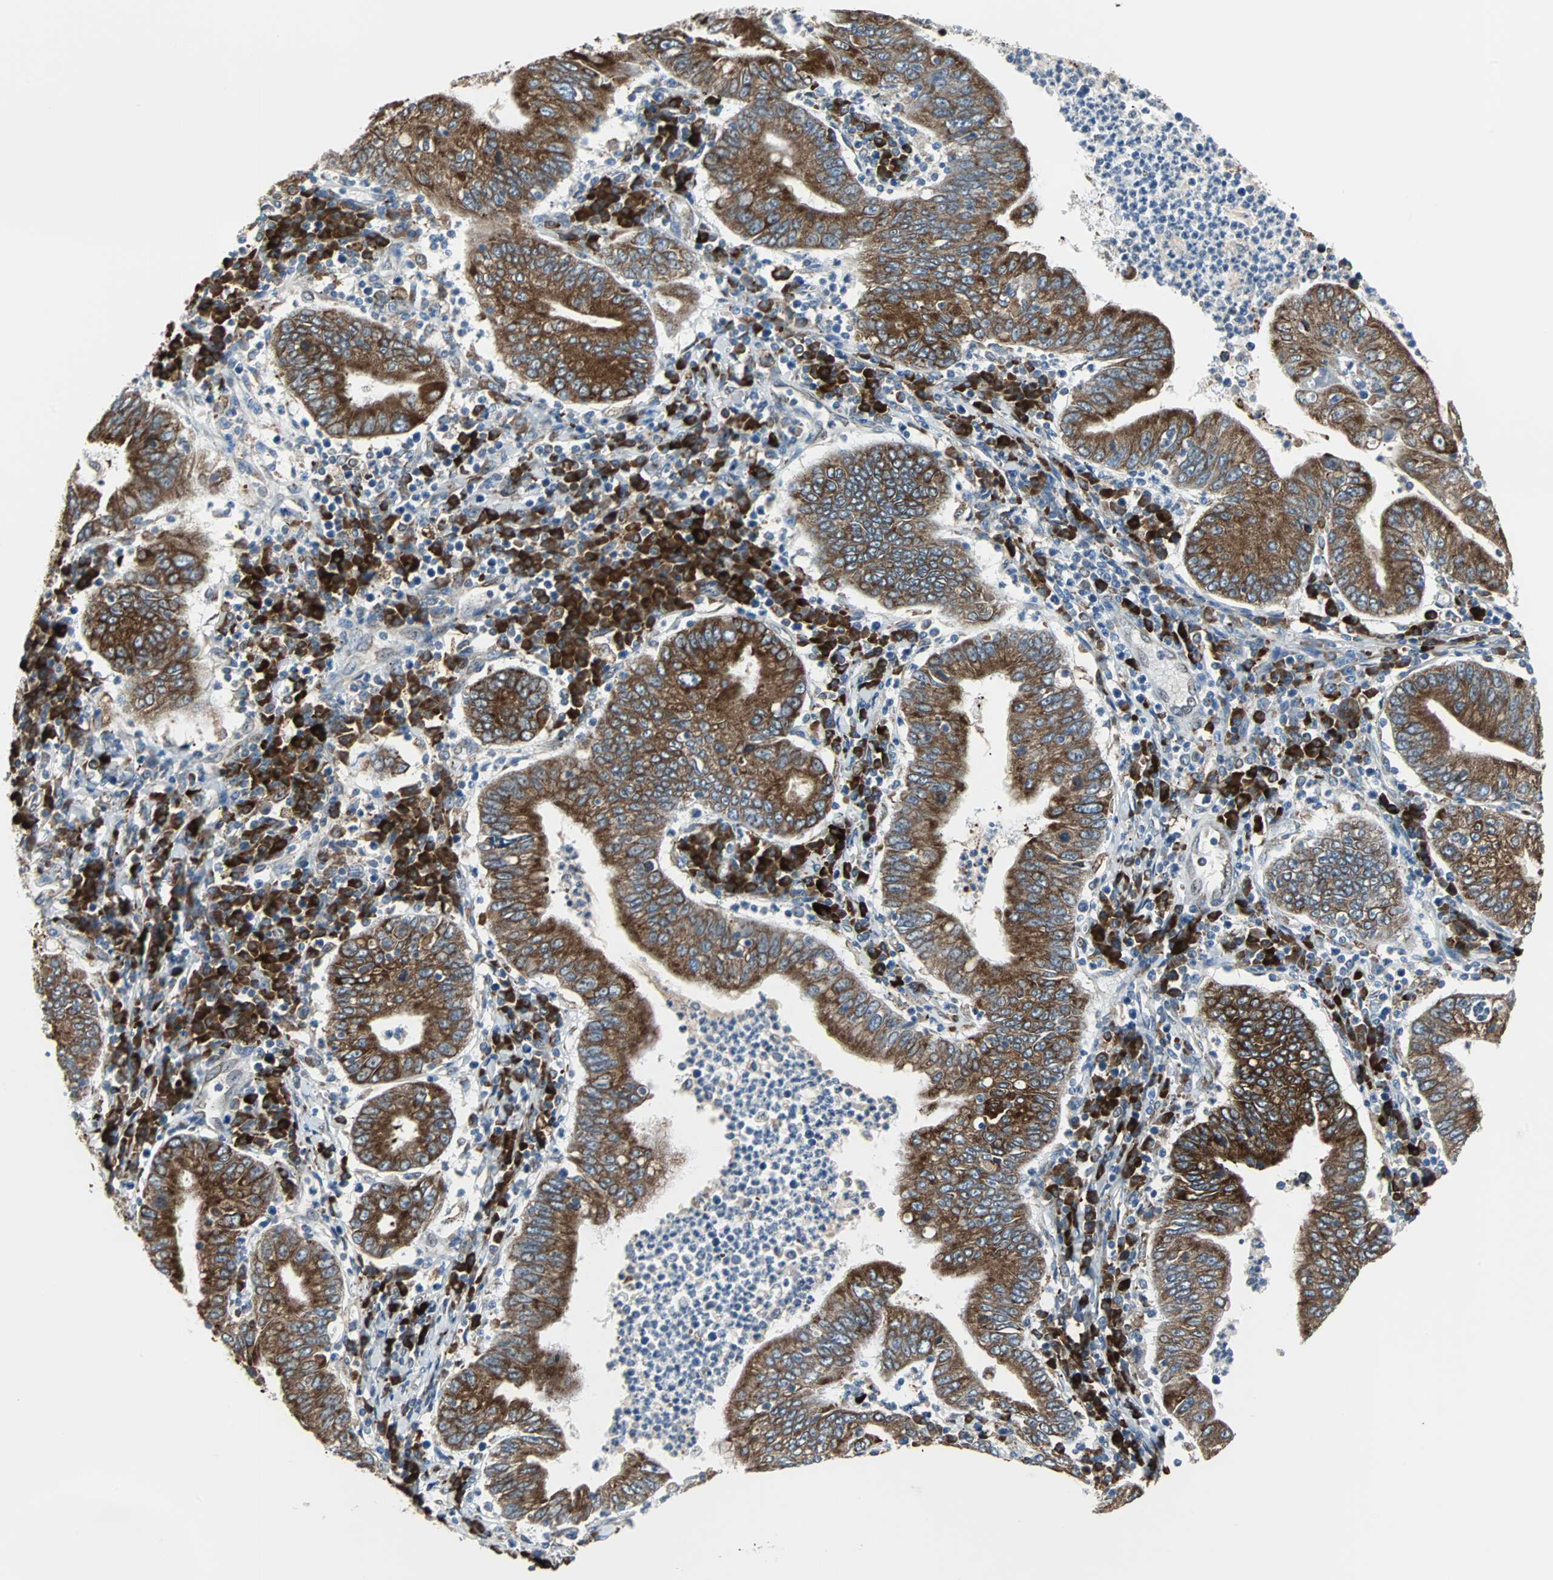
{"staining": {"intensity": "strong", "quantity": ">75%", "location": "cytoplasmic/membranous"}, "tissue": "stomach cancer", "cell_type": "Tumor cells", "image_type": "cancer", "snomed": [{"axis": "morphology", "description": "Normal tissue, NOS"}, {"axis": "morphology", "description": "Adenocarcinoma, NOS"}, {"axis": "topography", "description": "Esophagus"}, {"axis": "topography", "description": "Stomach, upper"}, {"axis": "topography", "description": "Peripheral nerve tissue"}], "caption": "IHC of stomach cancer displays high levels of strong cytoplasmic/membranous staining in about >75% of tumor cells.", "gene": "PDIA4", "patient": {"sex": "male", "age": 62}}